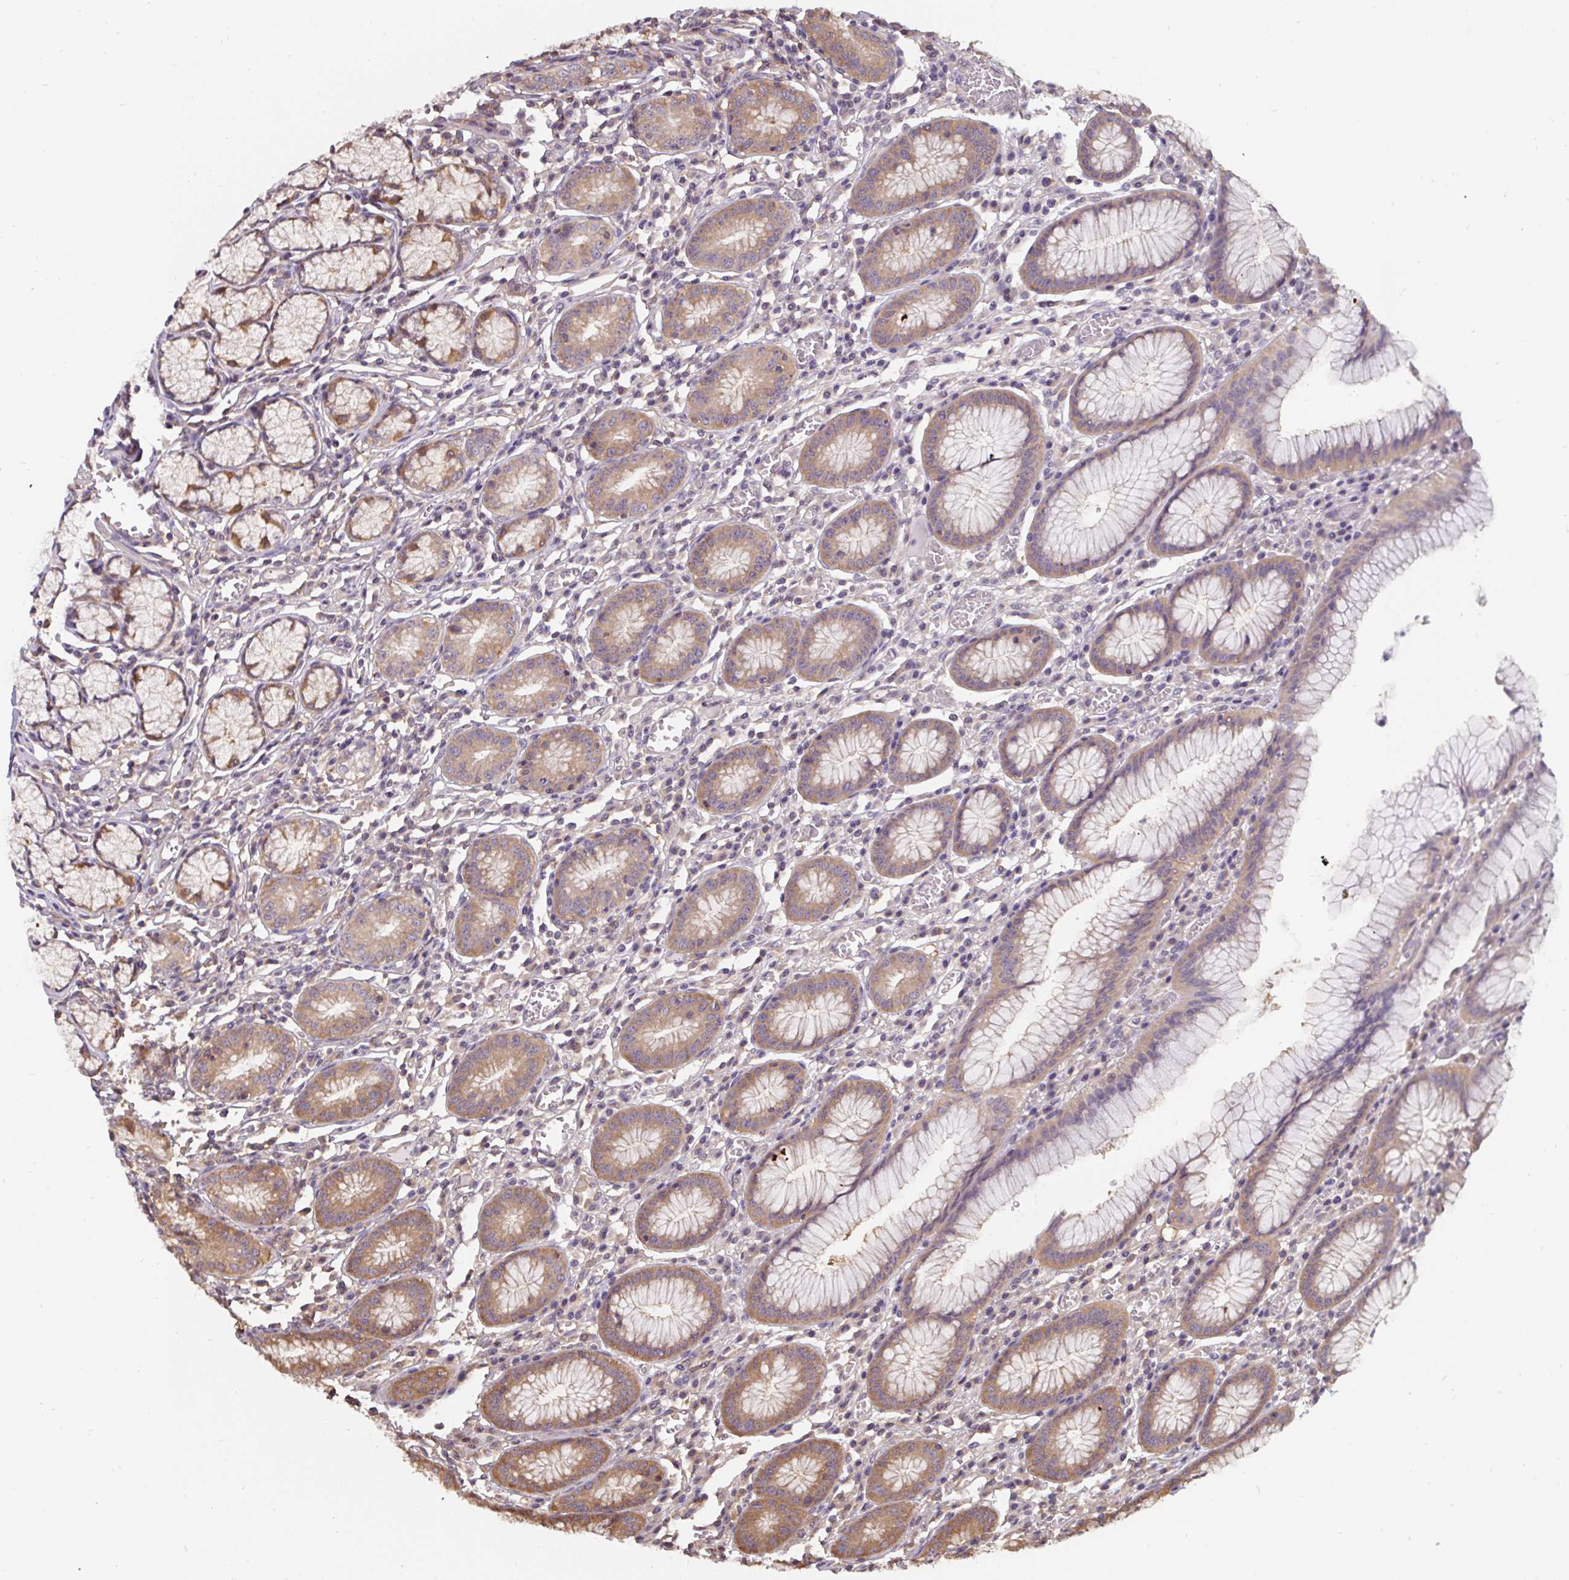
{"staining": {"intensity": "moderate", "quantity": ">75%", "location": "cytoplasmic/membranous"}, "tissue": "stomach", "cell_type": "Glandular cells", "image_type": "normal", "snomed": [{"axis": "morphology", "description": "Normal tissue, NOS"}, {"axis": "topography", "description": "Stomach"}], "caption": "Immunohistochemical staining of unremarkable stomach reveals moderate cytoplasmic/membranous protein expression in approximately >75% of glandular cells.", "gene": "ST13", "patient": {"sex": "male", "age": 55}}